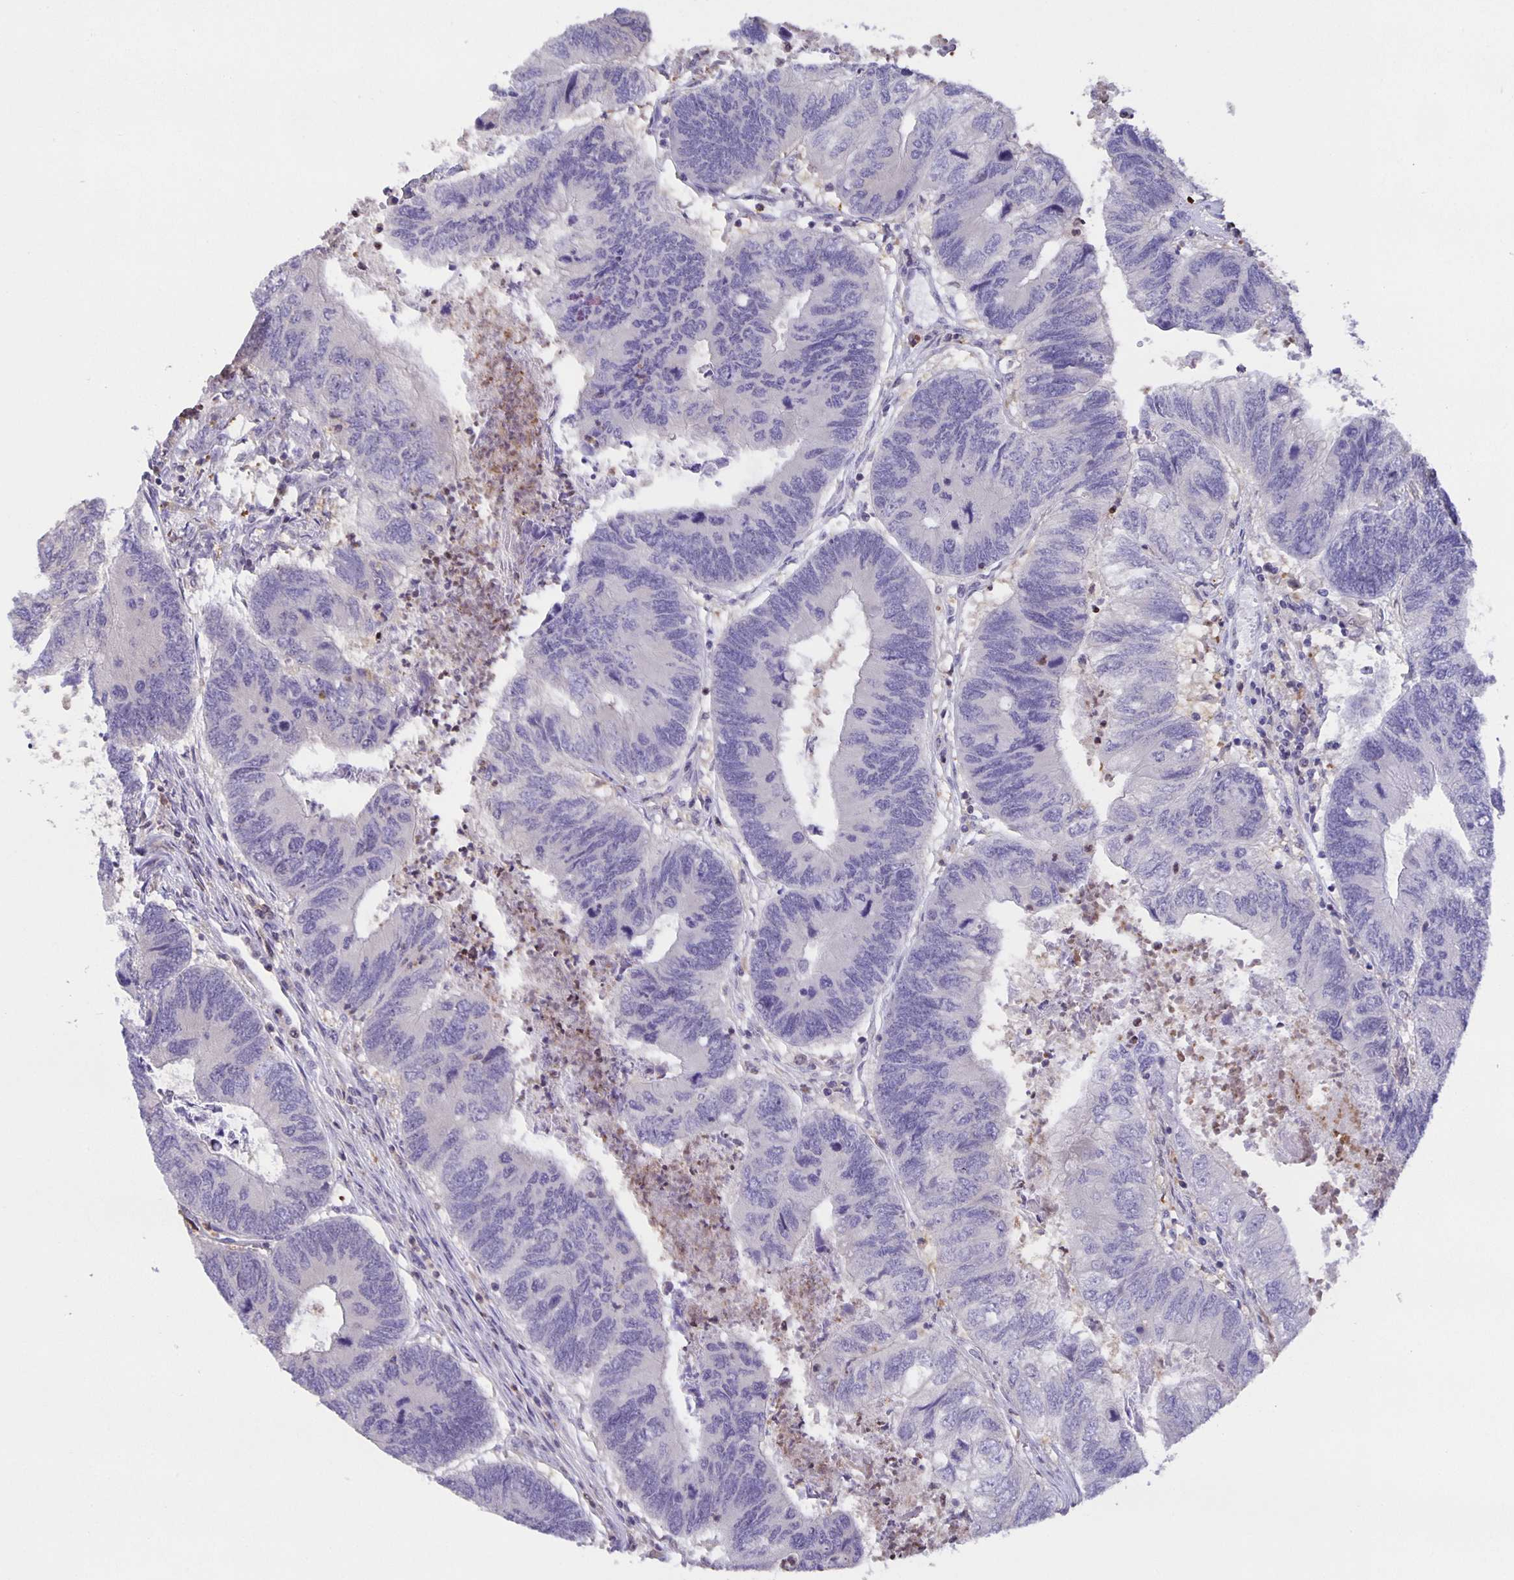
{"staining": {"intensity": "negative", "quantity": "none", "location": "none"}, "tissue": "colorectal cancer", "cell_type": "Tumor cells", "image_type": "cancer", "snomed": [{"axis": "morphology", "description": "Adenocarcinoma, NOS"}, {"axis": "topography", "description": "Colon"}], "caption": "High magnification brightfield microscopy of colorectal cancer stained with DAB (brown) and counterstained with hematoxylin (blue): tumor cells show no significant expression.", "gene": "MARCHF6", "patient": {"sex": "female", "age": 67}}